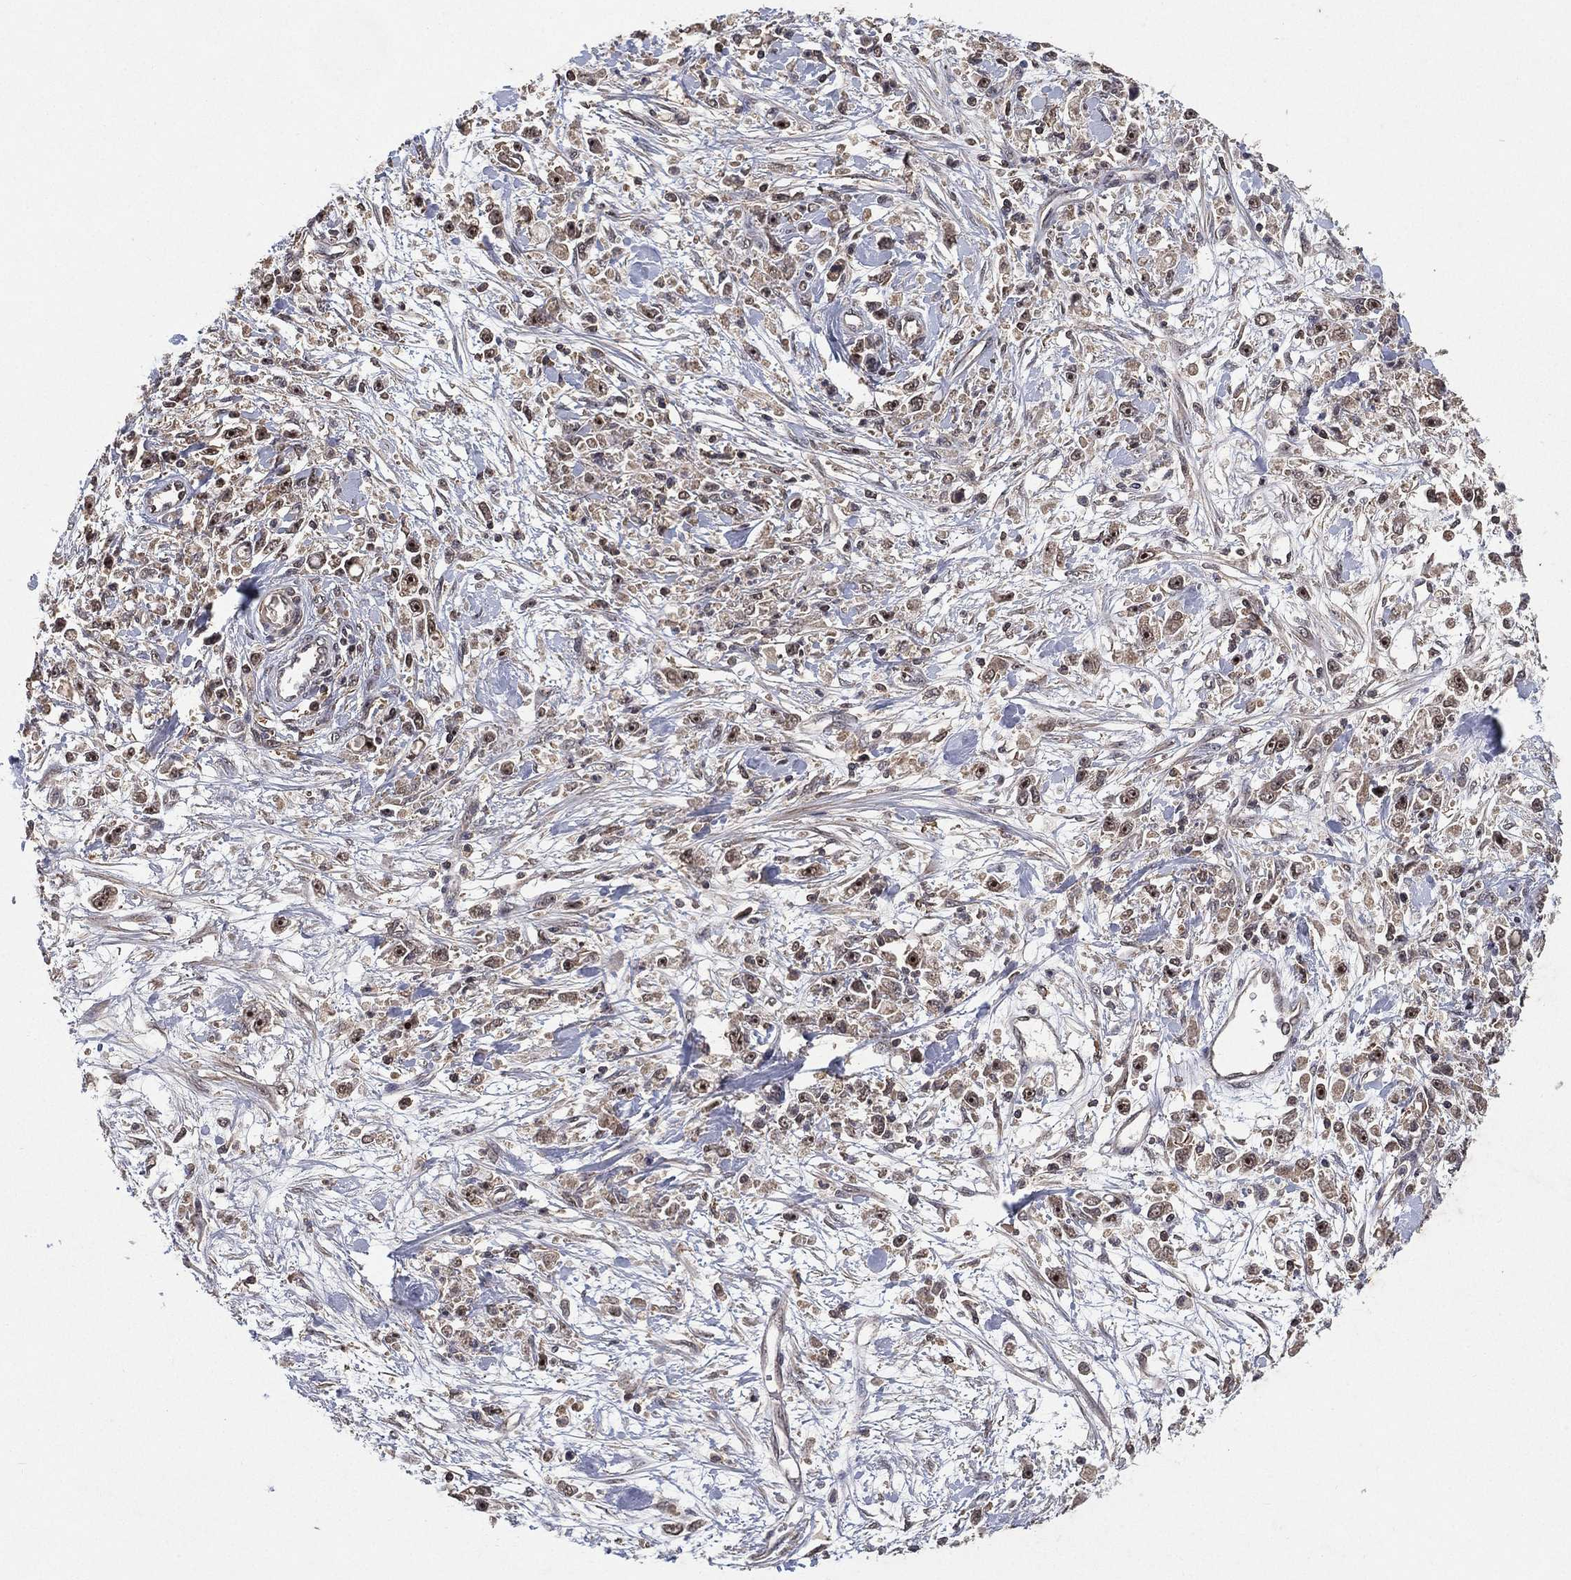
{"staining": {"intensity": "moderate", "quantity": "<25%", "location": "cytoplasmic/membranous"}, "tissue": "stomach cancer", "cell_type": "Tumor cells", "image_type": "cancer", "snomed": [{"axis": "morphology", "description": "Adenocarcinoma, NOS"}, {"axis": "topography", "description": "Stomach"}], "caption": "A photomicrograph of stomach cancer (adenocarcinoma) stained for a protein reveals moderate cytoplasmic/membranous brown staining in tumor cells. Ihc stains the protein in brown and the nuclei are stained blue.", "gene": "NELFCD", "patient": {"sex": "female", "age": 59}}